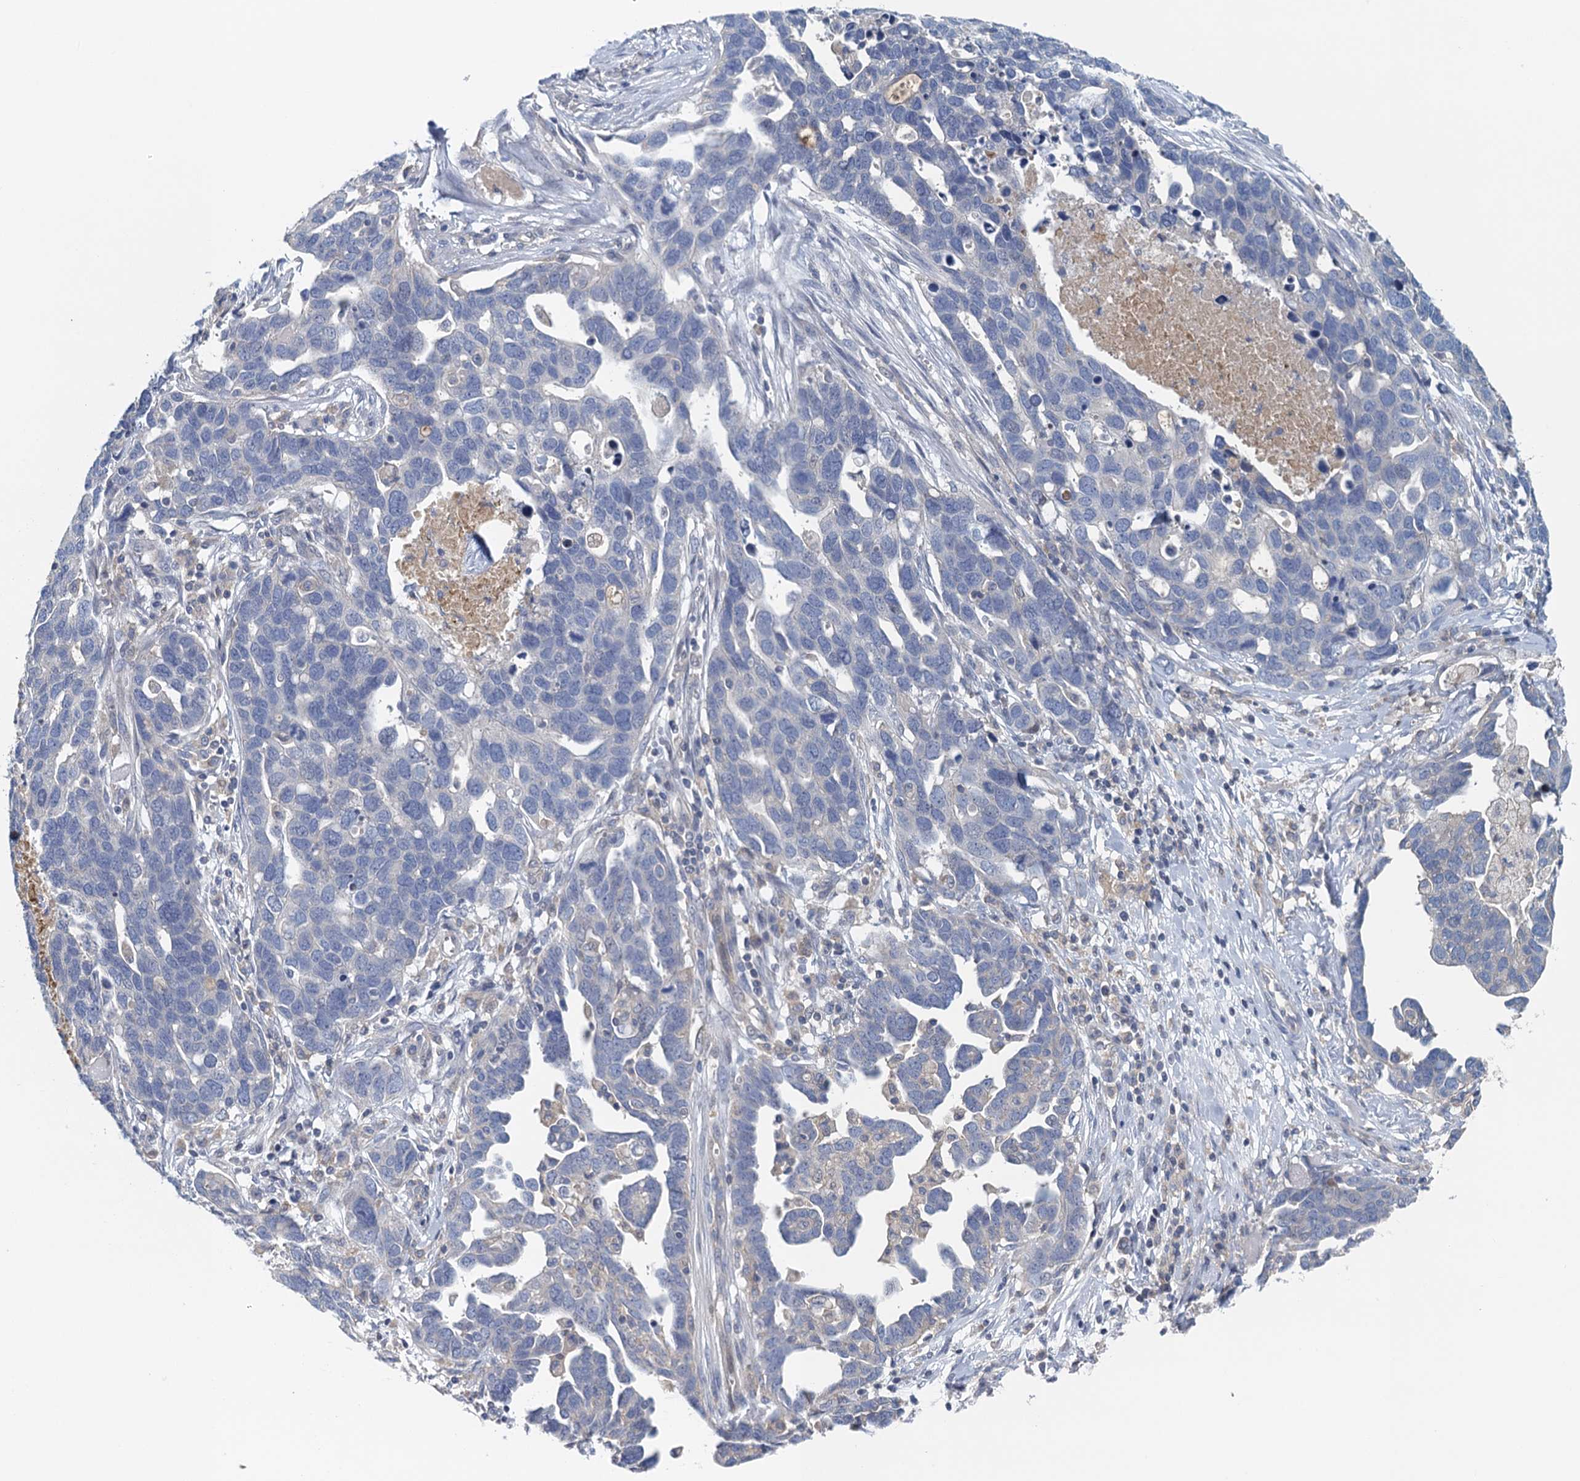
{"staining": {"intensity": "negative", "quantity": "none", "location": "none"}, "tissue": "ovarian cancer", "cell_type": "Tumor cells", "image_type": "cancer", "snomed": [{"axis": "morphology", "description": "Cystadenocarcinoma, serous, NOS"}, {"axis": "topography", "description": "Ovary"}], "caption": "Tumor cells show no significant positivity in ovarian cancer.", "gene": "NCKAP1L", "patient": {"sex": "female", "age": 54}}